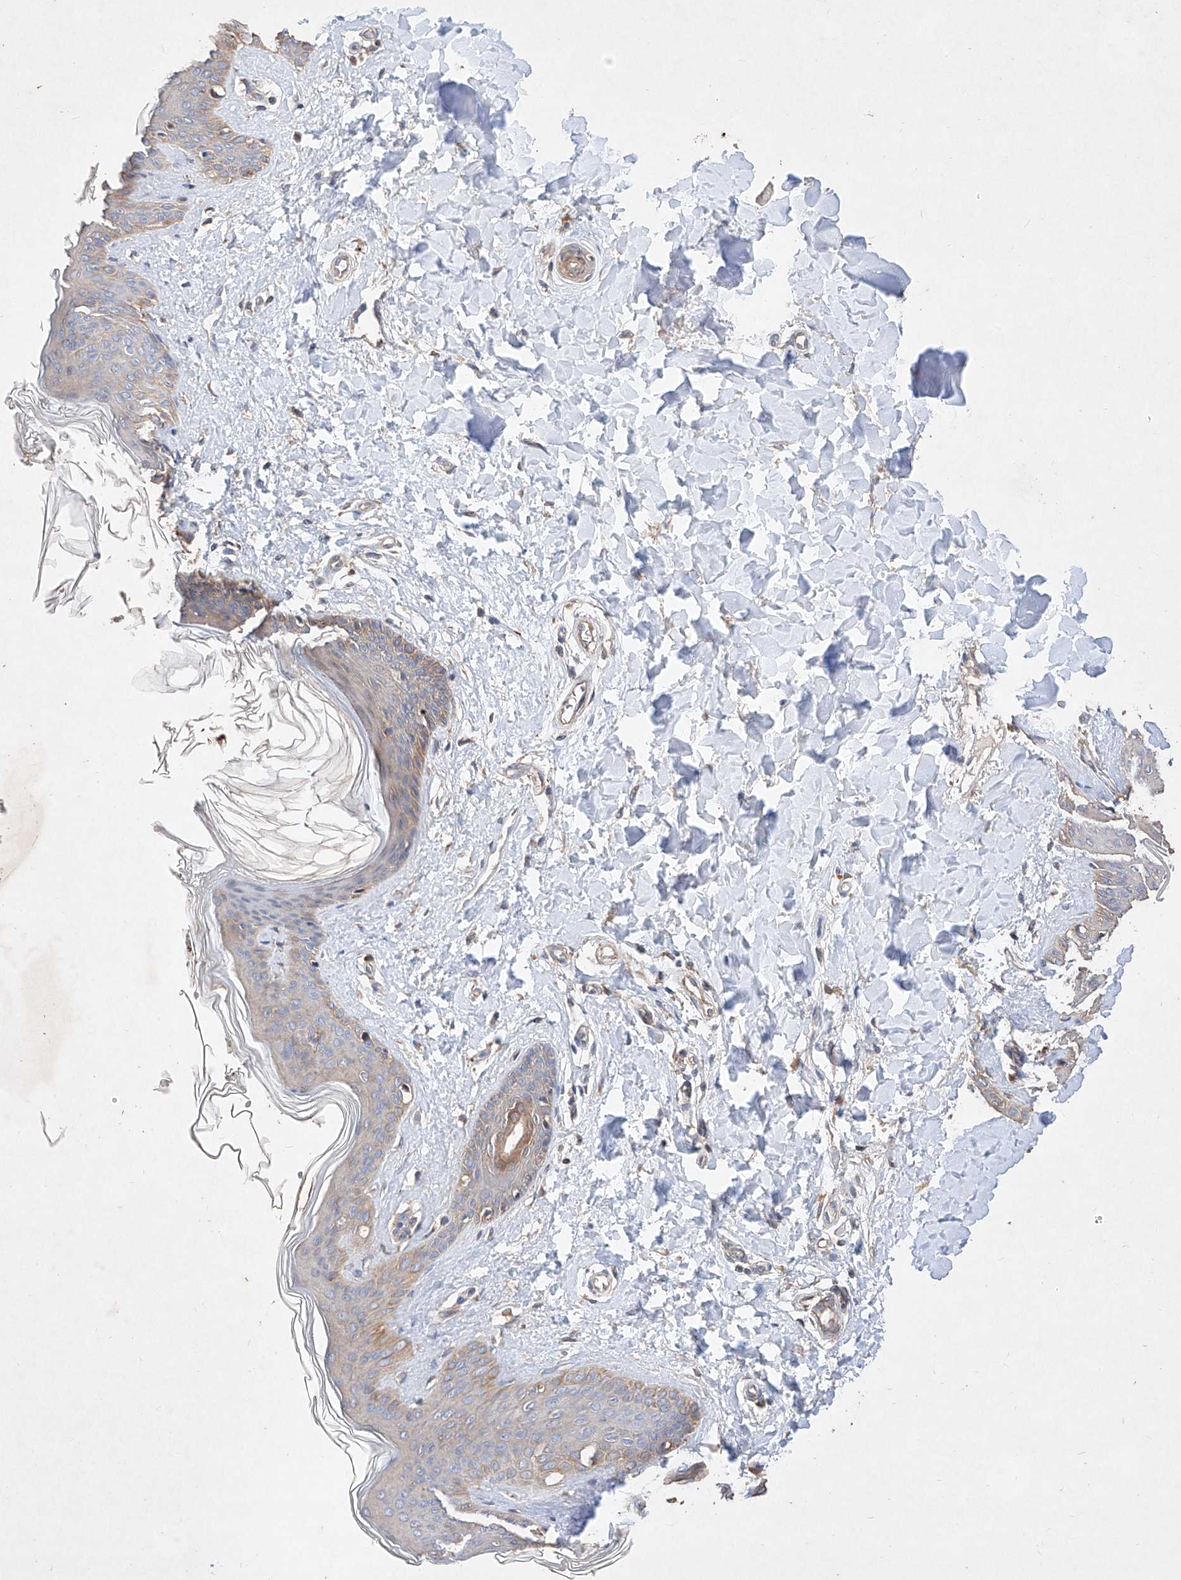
{"staining": {"intensity": "negative", "quantity": "none", "location": "none"}, "tissue": "skin", "cell_type": "Fibroblasts", "image_type": "normal", "snomed": [{"axis": "morphology", "description": "Normal tissue, NOS"}, {"axis": "topography", "description": "Skin"}], "caption": "High power microscopy photomicrograph of an immunohistochemistry image of normal skin, revealing no significant staining in fibroblasts.", "gene": "C6orf62", "patient": {"sex": "female", "age": 17}}